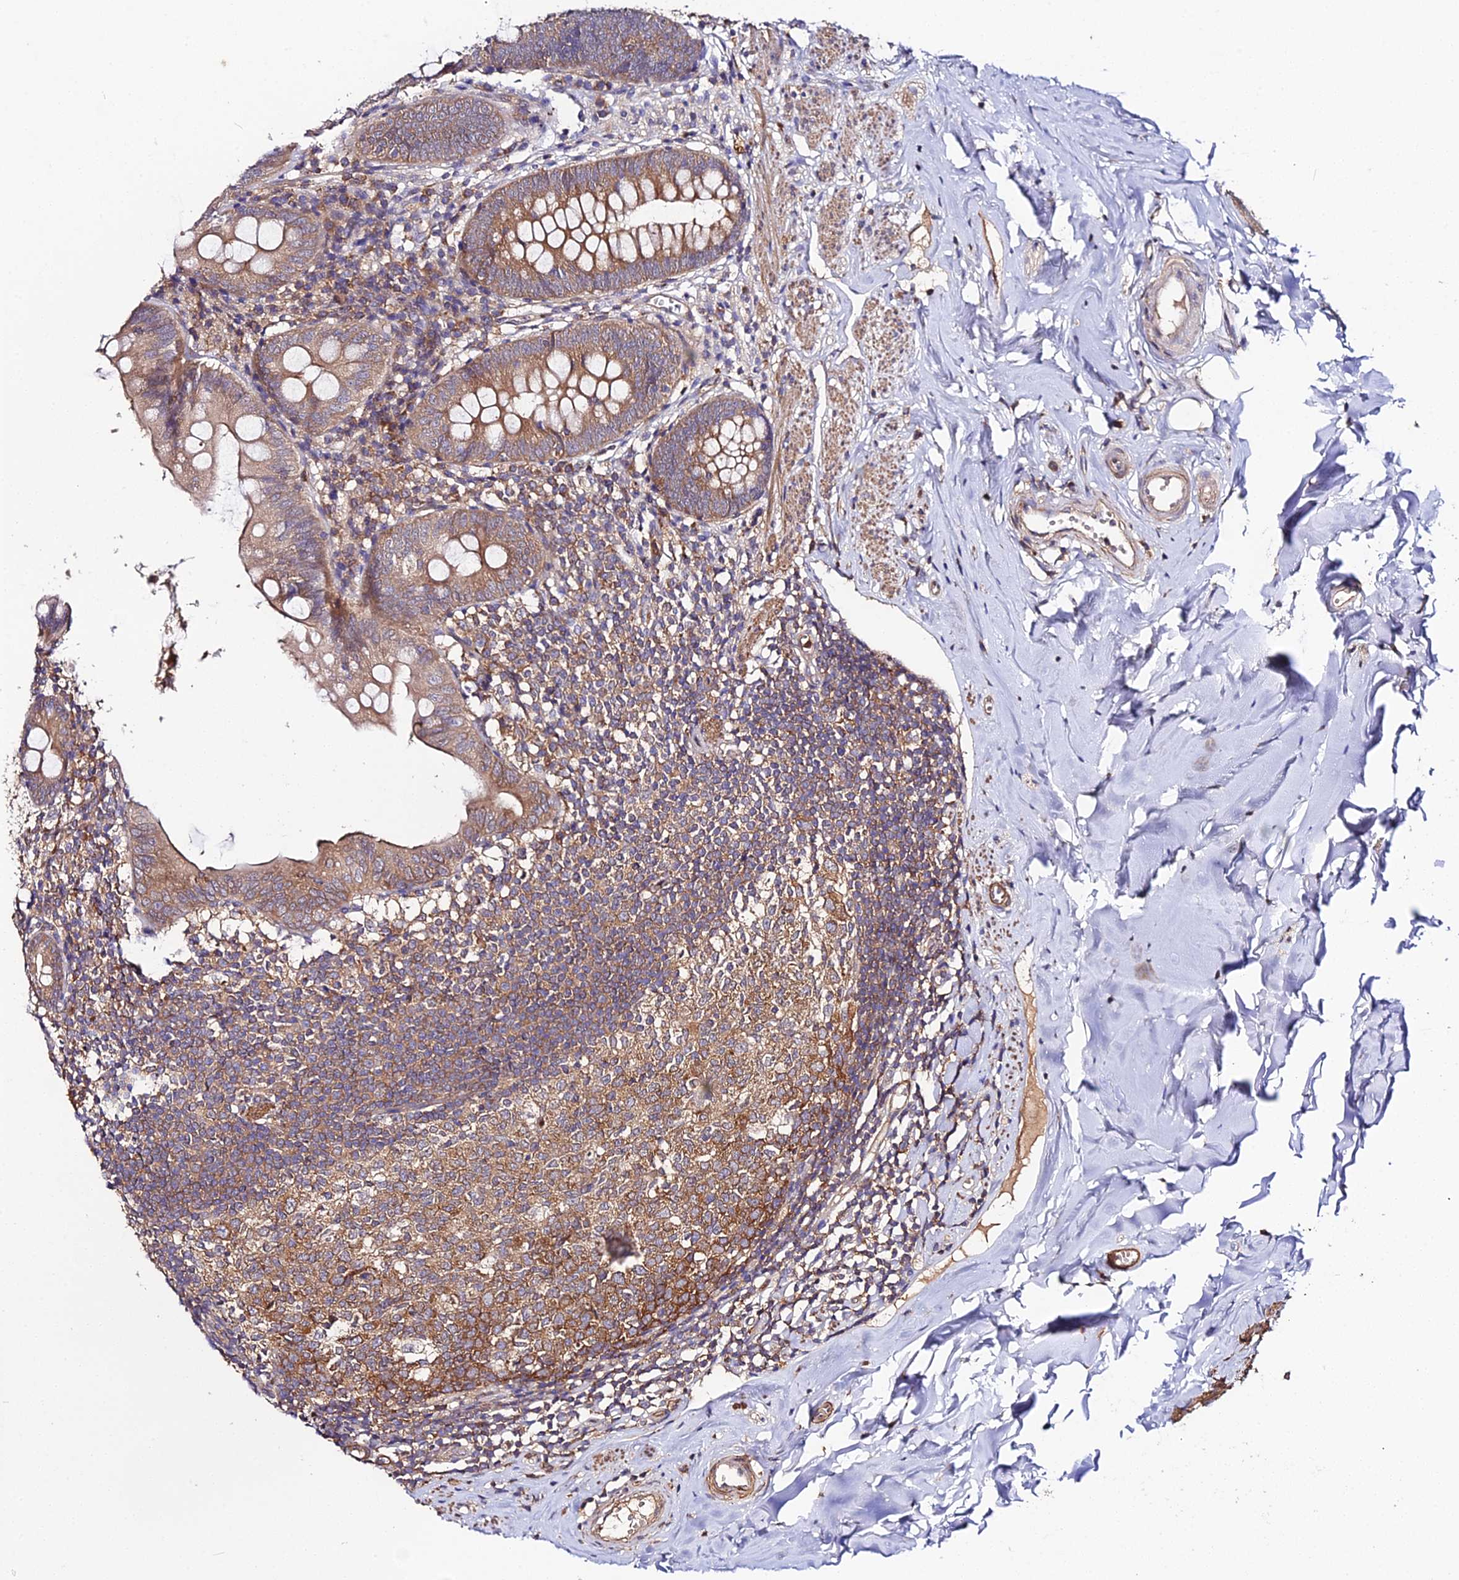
{"staining": {"intensity": "moderate", "quantity": ">75%", "location": "cytoplasmic/membranous"}, "tissue": "appendix", "cell_type": "Glandular cells", "image_type": "normal", "snomed": [{"axis": "morphology", "description": "Normal tissue, NOS"}, {"axis": "topography", "description": "Appendix"}], "caption": "Glandular cells reveal medium levels of moderate cytoplasmic/membranous expression in about >75% of cells in normal human appendix.", "gene": "TRIM26", "patient": {"sex": "female", "age": 51}}